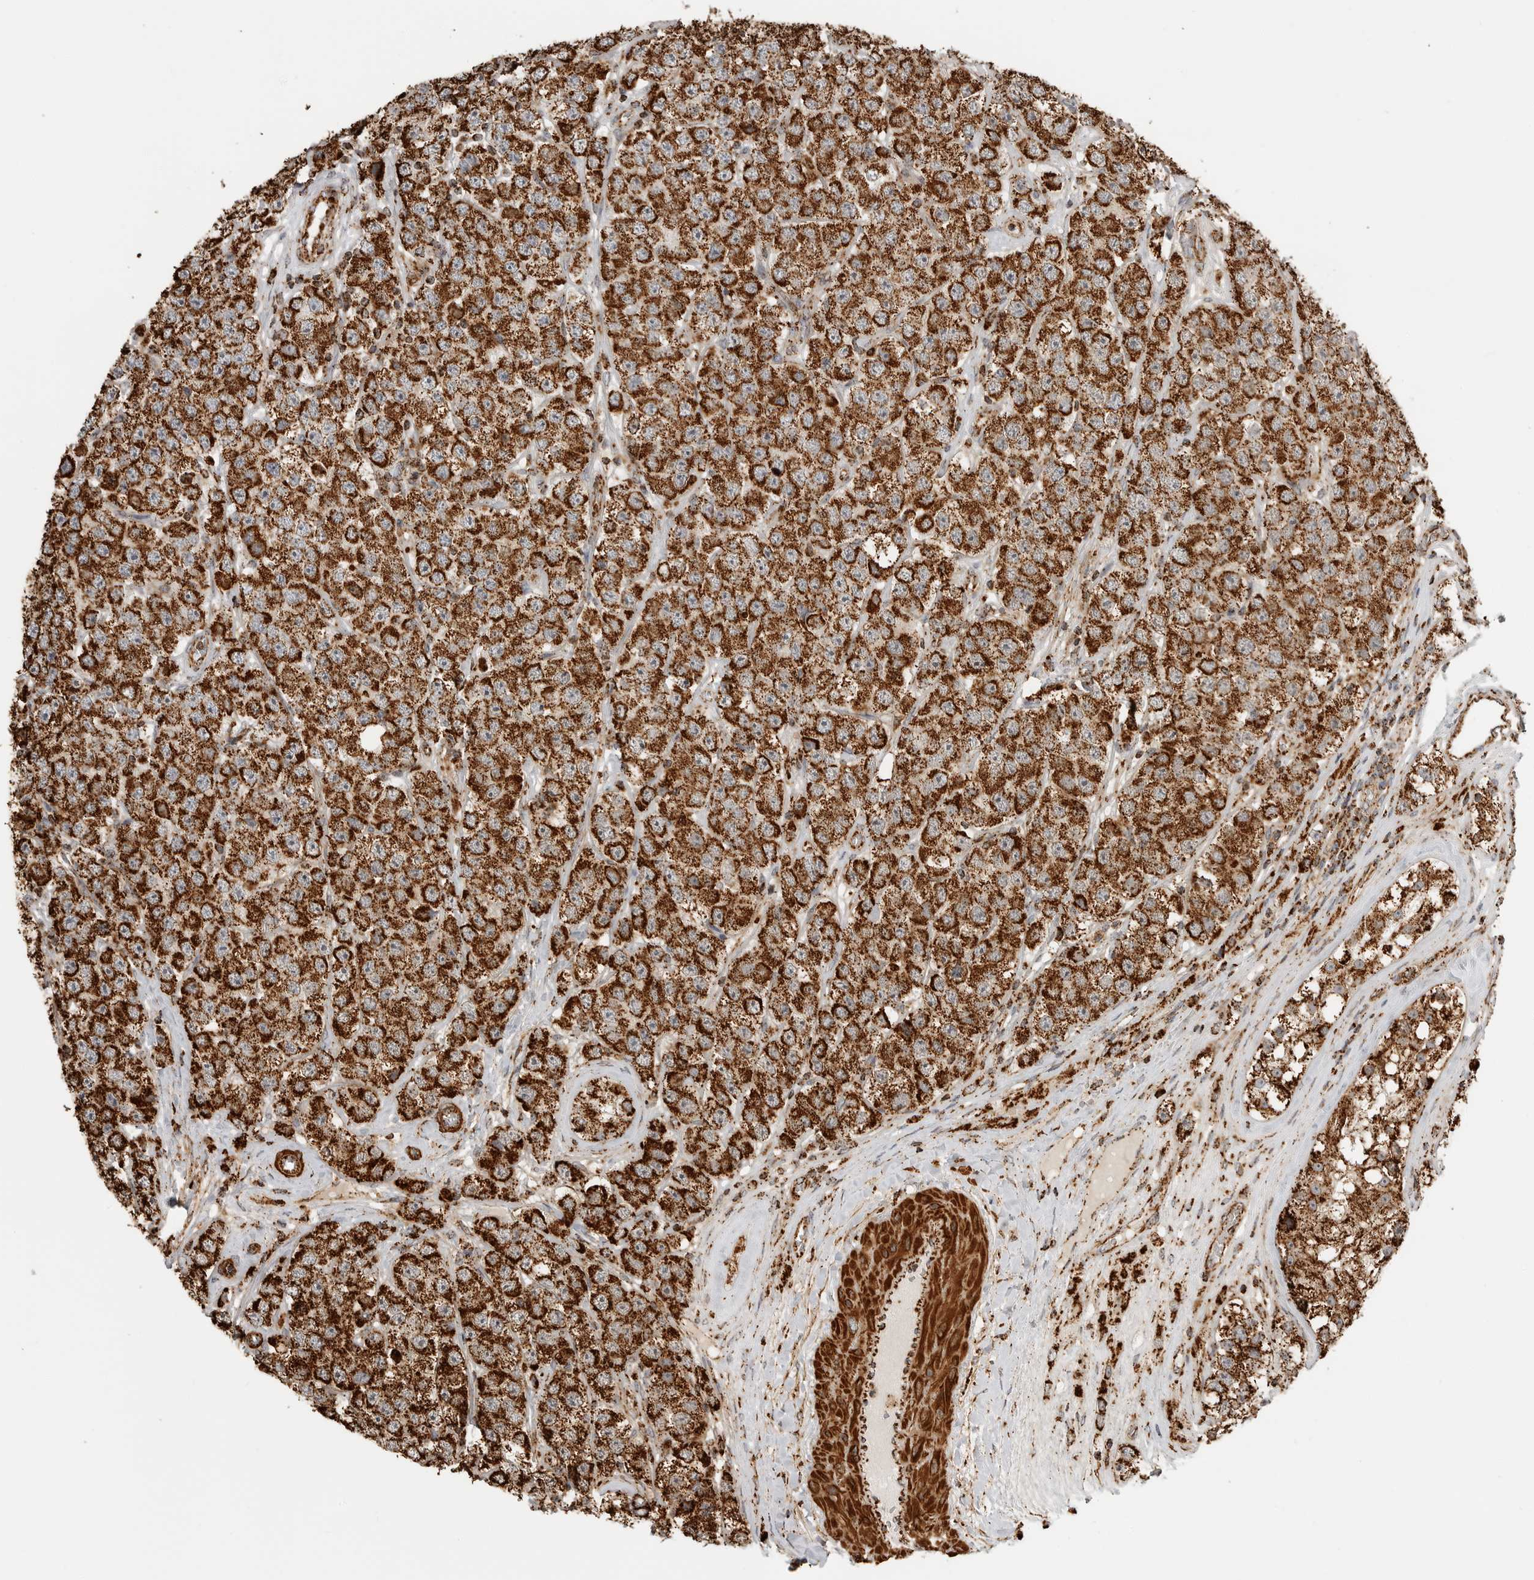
{"staining": {"intensity": "strong", "quantity": ">75%", "location": "cytoplasmic/membranous"}, "tissue": "testis cancer", "cell_type": "Tumor cells", "image_type": "cancer", "snomed": [{"axis": "morphology", "description": "Seminoma, NOS"}, {"axis": "topography", "description": "Testis"}], "caption": "Protein staining by immunohistochemistry (IHC) demonstrates strong cytoplasmic/membranous positivity in approximately >75% of tumor cells in seminoma (testis). (IHC, brightfield microscopy, high magnification).", "gene": "BMP2K", "patient": {"sex": "male", "age": 28}}